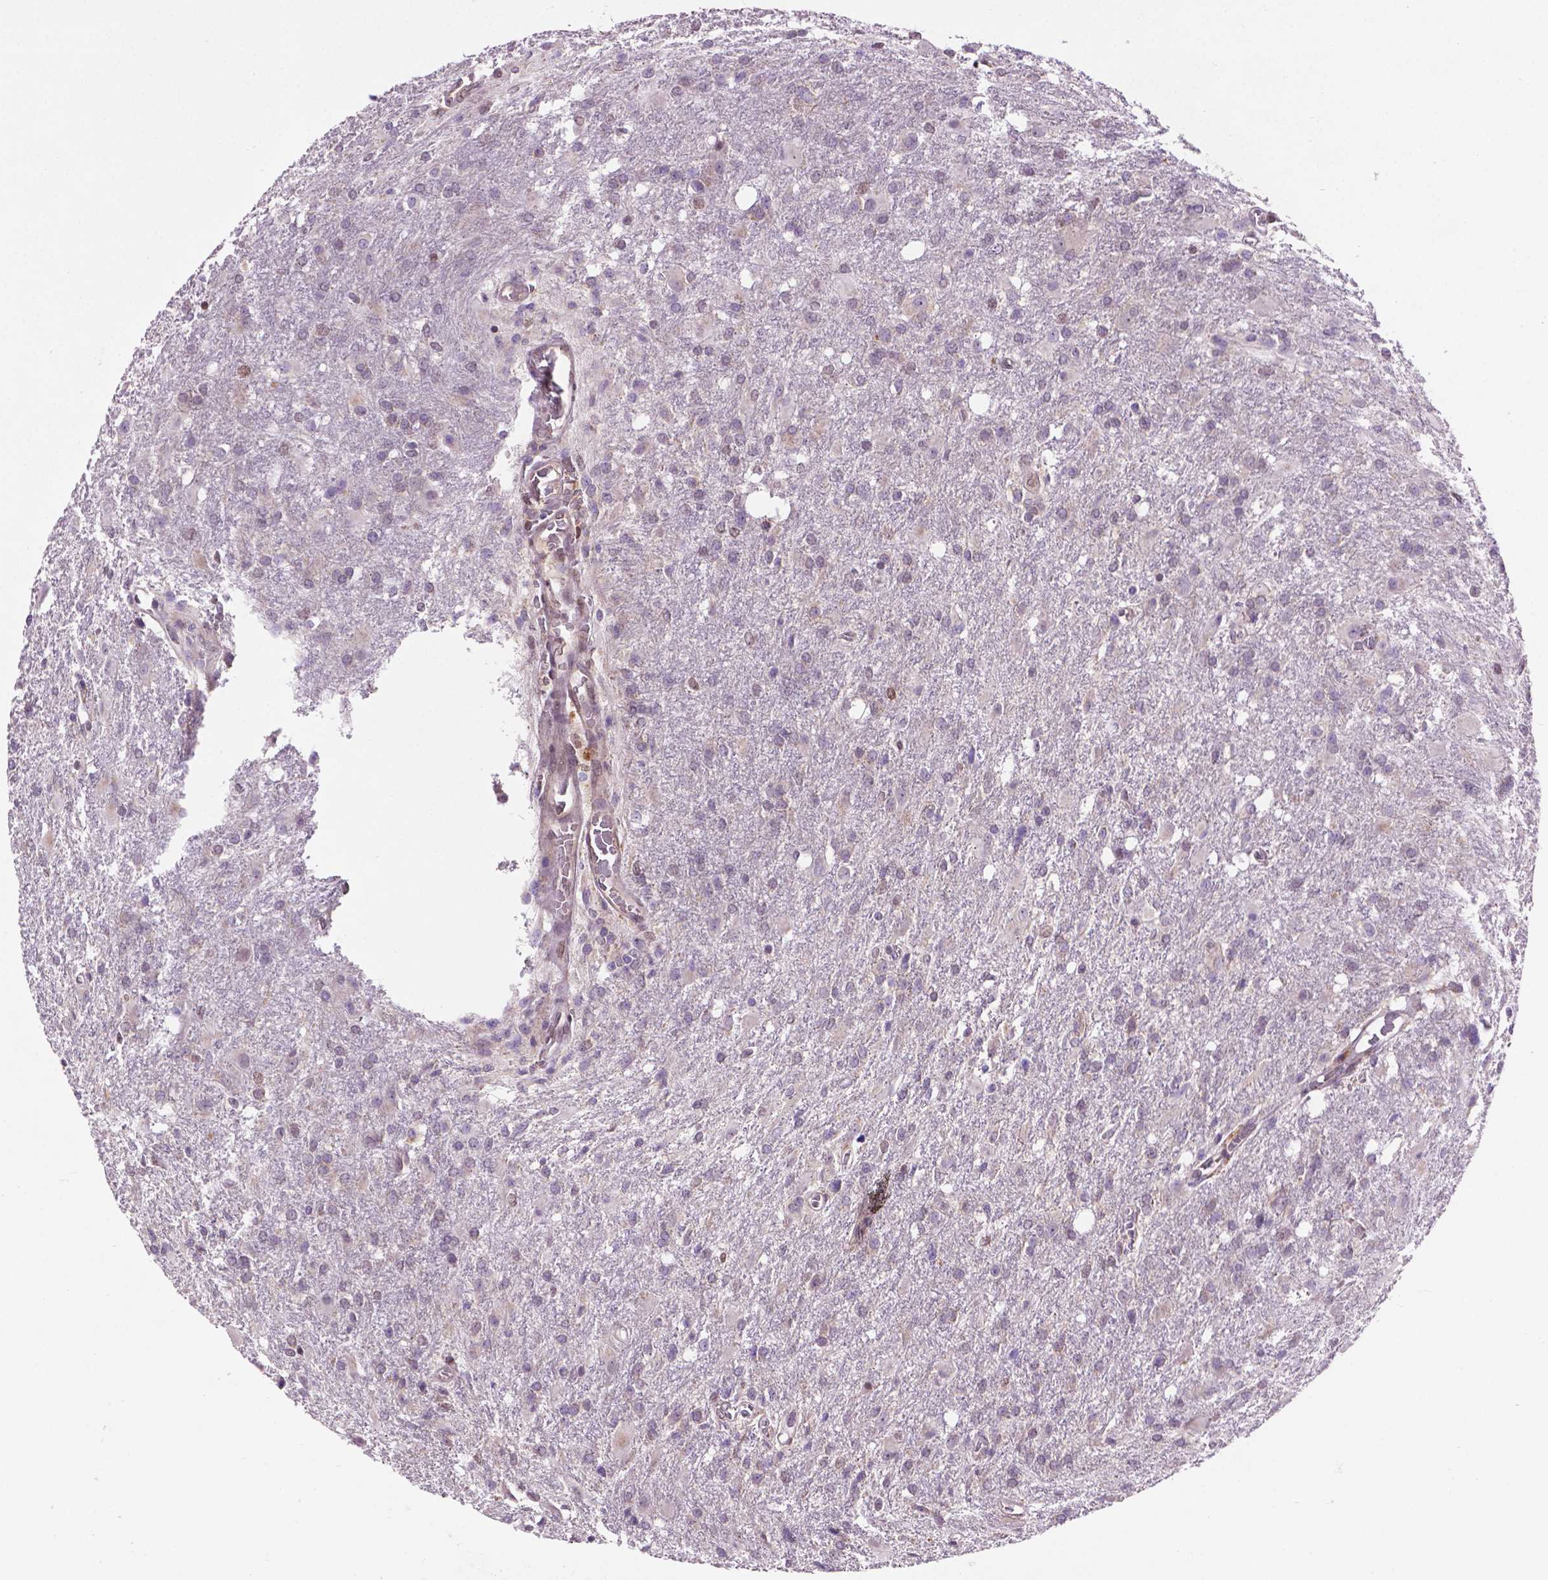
{"staining": {"intensity": "negative", "quantity": "none", "location": "none"}, "tissue": "glioma", "cell_type": "Tumor cells", "image_type": "cancer", "snomed": [{"axis": "morphology", "description": "Glioma, malignant, High grade"}, {"axis": "topography", "description": "Brain"}], "caption": "An immunohistochemistry (IHC) micrograph of glioma is shown. There is no staining in tumor cells of glioma.", "gene": "IRF6", "patient": {"sex": "male", "age": 68}}